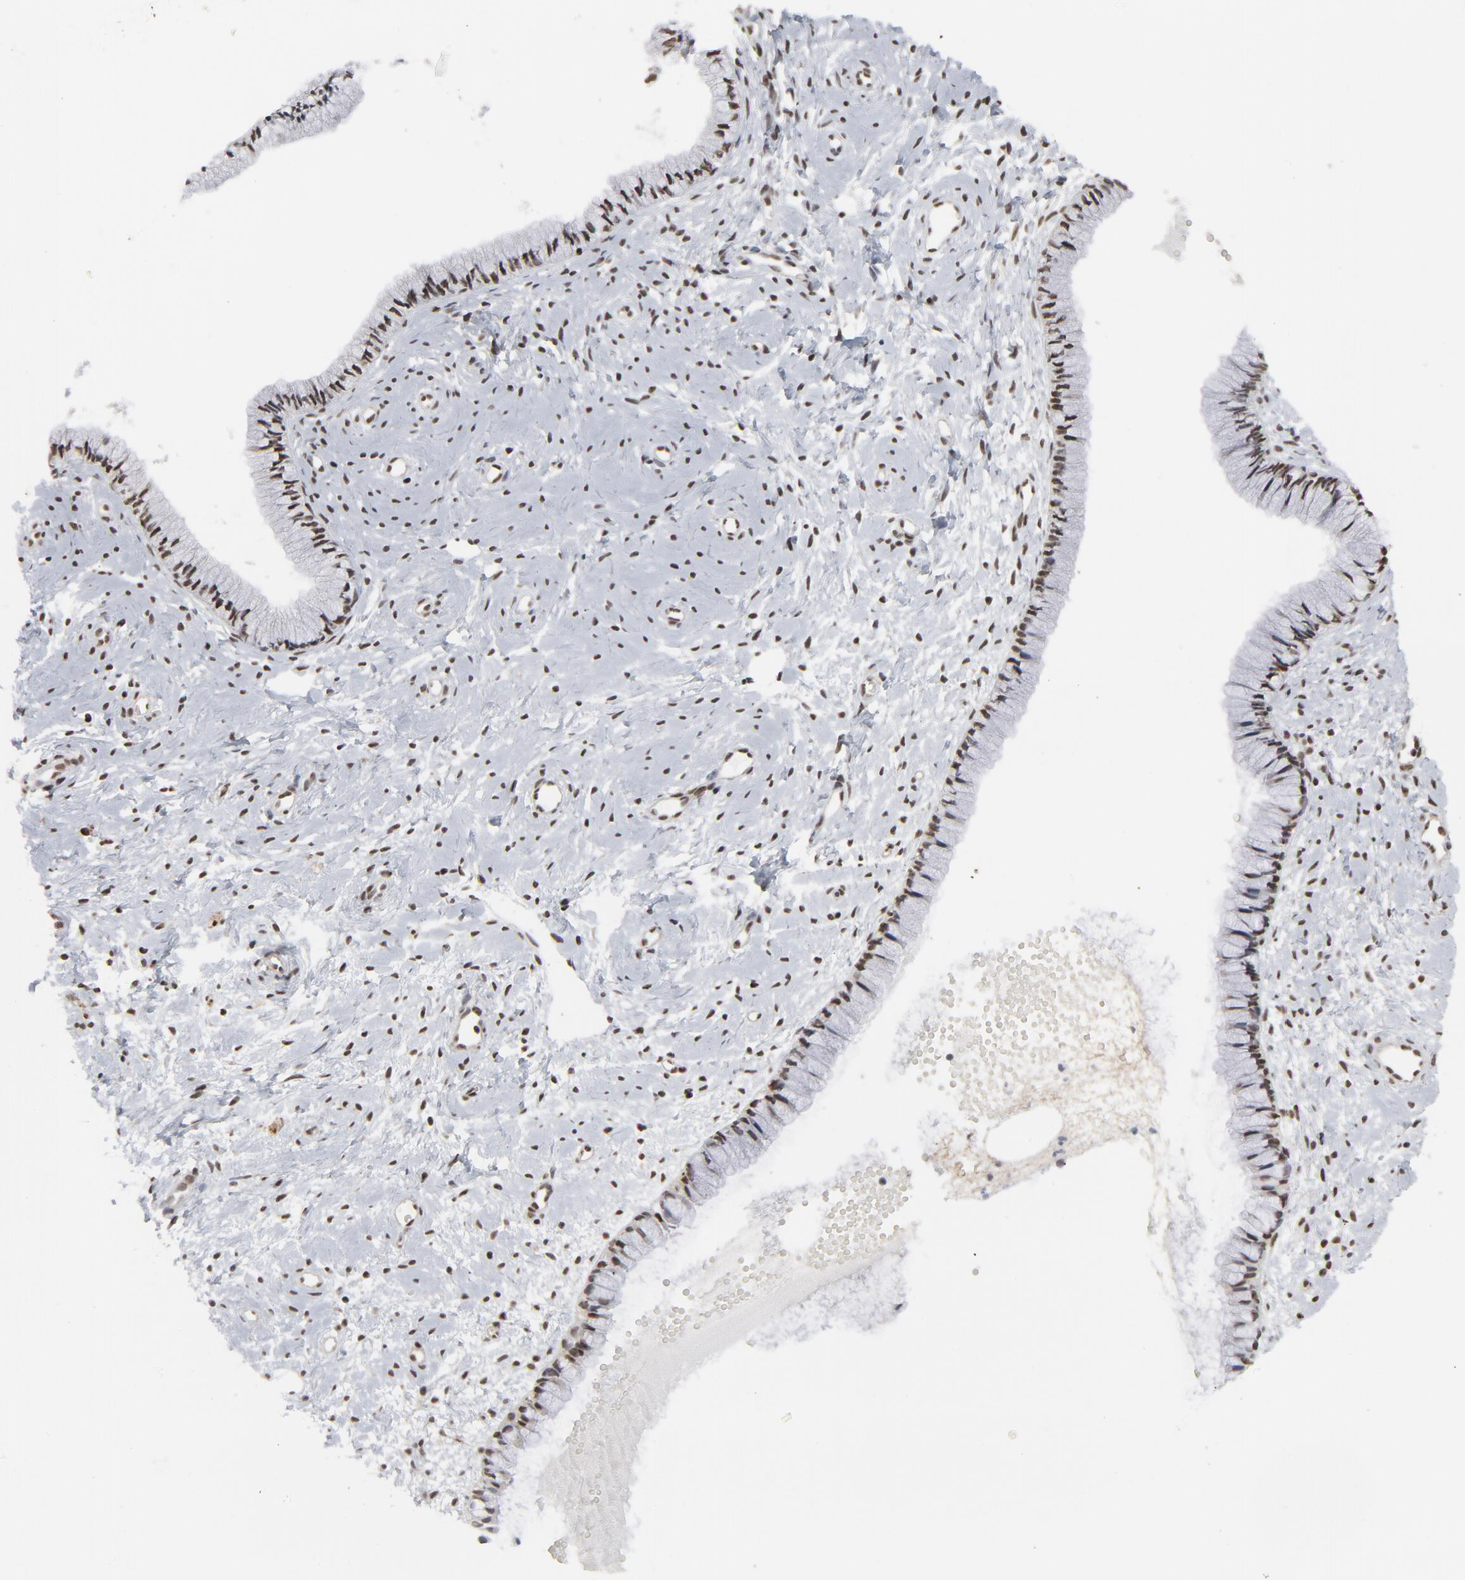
{"staining": {"intensity": "strong", "quantity": ">75%", "location": "nuclear"}, "tissue": "cervix", "cell_type": "Glandular cells", "image_type": "normal", "snomed": [{"axis": "morphology", "description": "Normal tissue, NOS"}, {"axis": "topography", "description": "Cervix"}], "caption": "Glandular cells display strong nuclear expression in about >75% of cells in benign cervix.", "gene": "MRE11", "patient": {"sex": "female", "age": 46}}